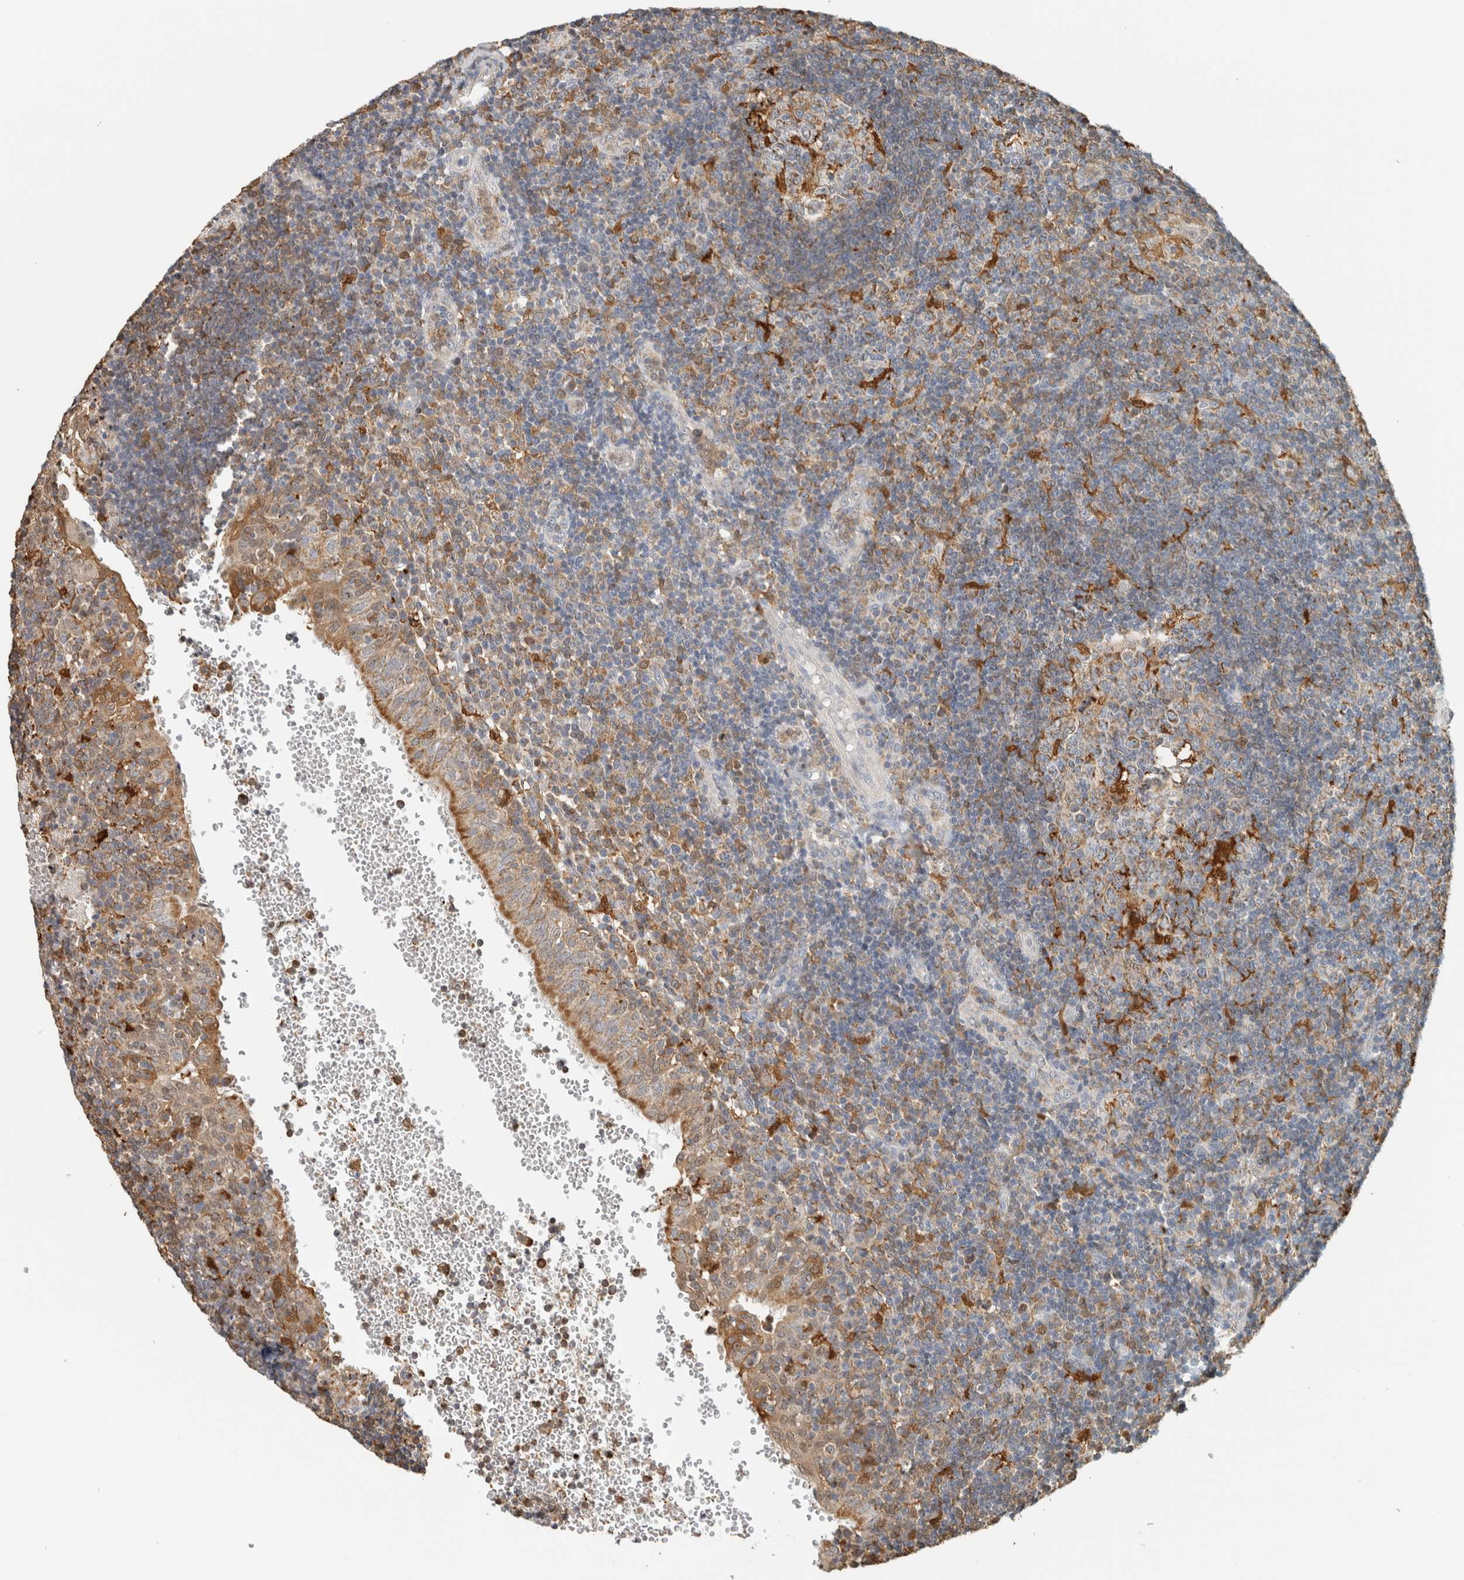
{"staining": {"intensity": "strong", "quantity": "<25%", "location": "cytoplasmic/membranous"}, "tissue": "tonsil", "cell_type": "Germinal center cells", "image_type": "normal", "snomed": [{"axis": "morphology", "description": "Normal tissue, NOS"}, {"axis": "topography", "description": "Tonsil"}], "caption": "Tonsil stained with DAB immunohistochemistry (IHC) demonstrates medium levels of strong cytoplasmic/membranous expression in about <25% of germinal center cells.", "gene": "CAPG", "patient": {"sex": "female", "age": 40}}